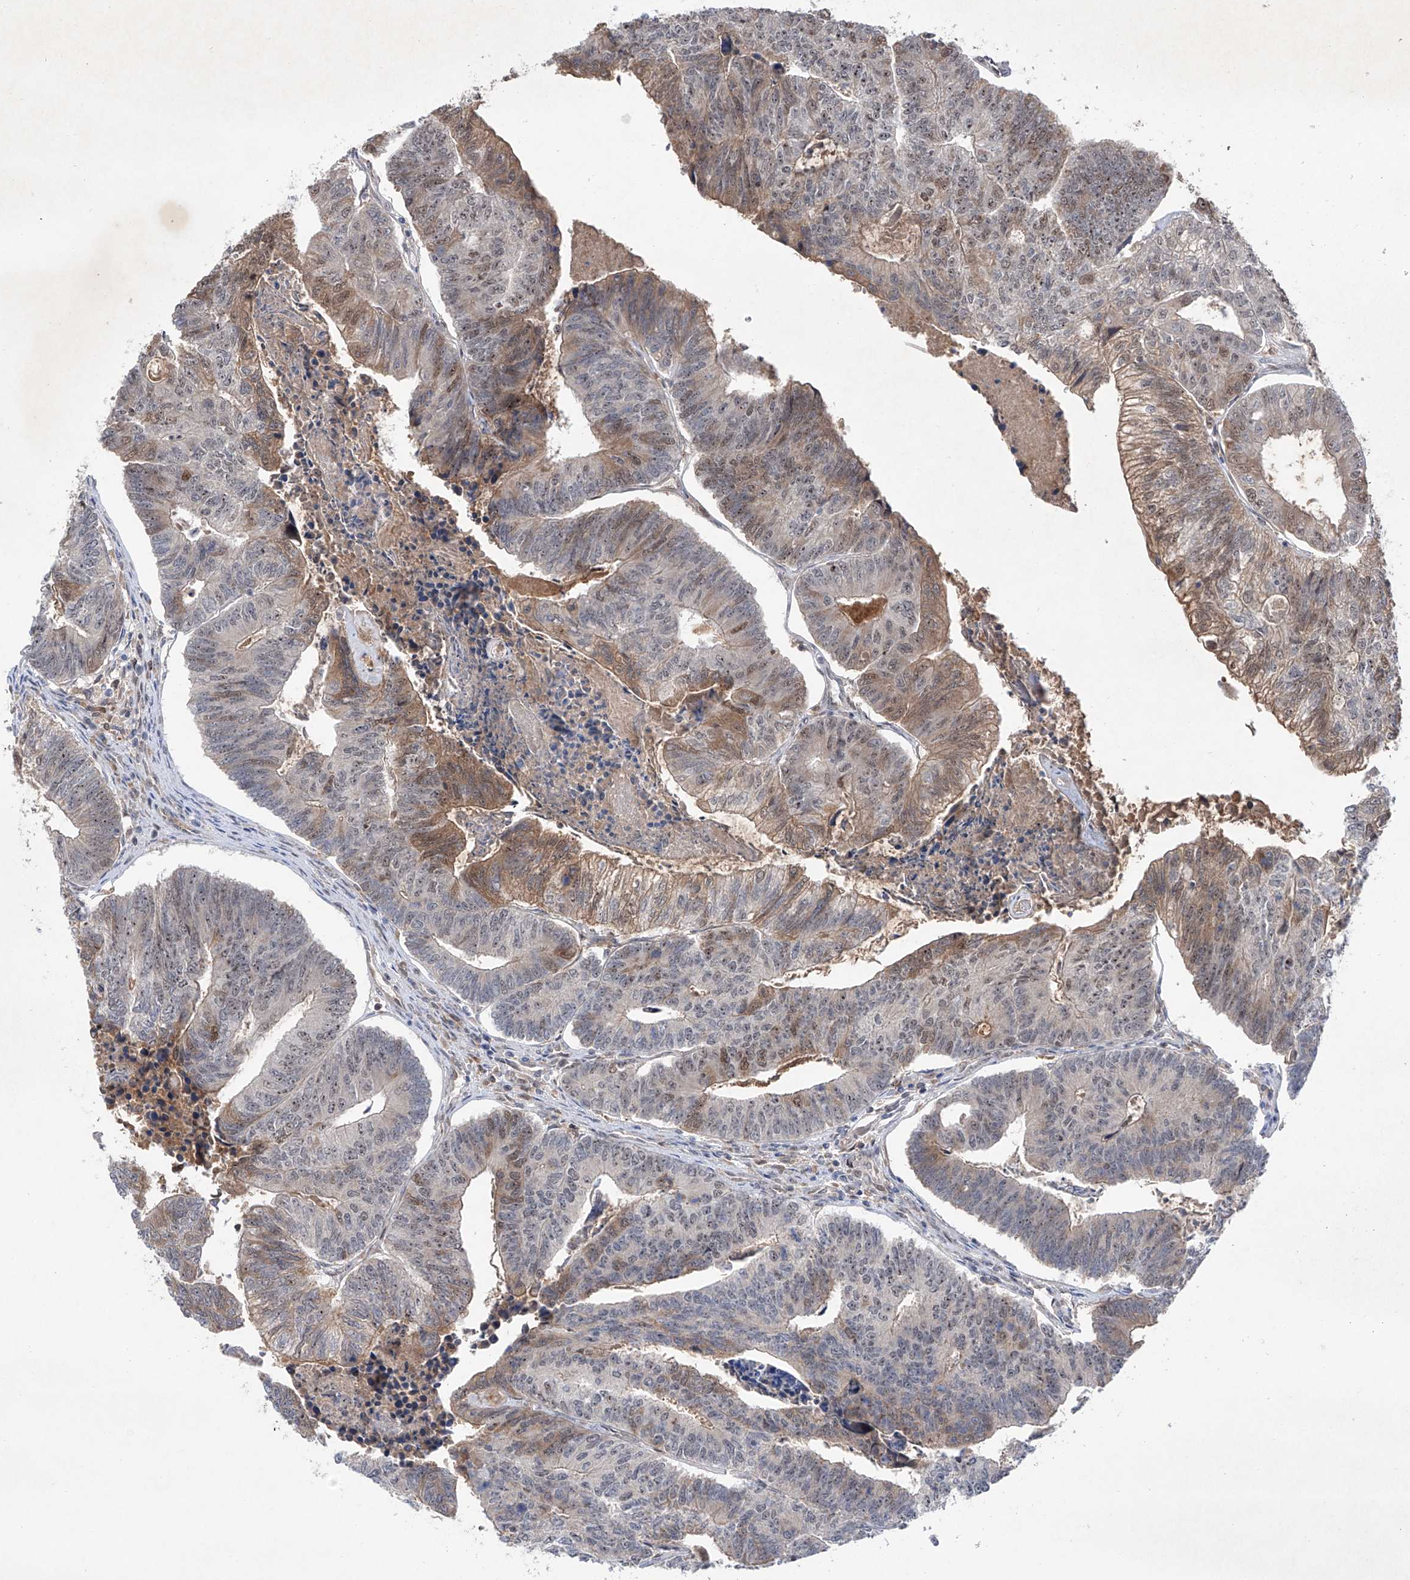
{"staining": {"intensity": "moderate", "quantity": "<25%", "location": "cytoplasmic/membranous,nuclear"}, "tissue": "colorectal cancer", "cell_type": "Tumor cells", "image_type": "cancer", "snomed": [{"axis": "morphology", "description": "Adenocarcinoma, NOS"}, {"axis": "topography", "description": "Colon"}], "caption": "IHC histopathology image of neoplastic tissue: adenocarcinoma (colorectal) stained using immunohistochemistry reveals low levels of moderate protein expression localized specifically in the cytoplasmic/membranous and nuclear of tumor cells, appearing as a cytoplasmic/membranous and nuclear brown color.", "gene": "FAM135A", "patient": {"sex": "female", "age": 67}}